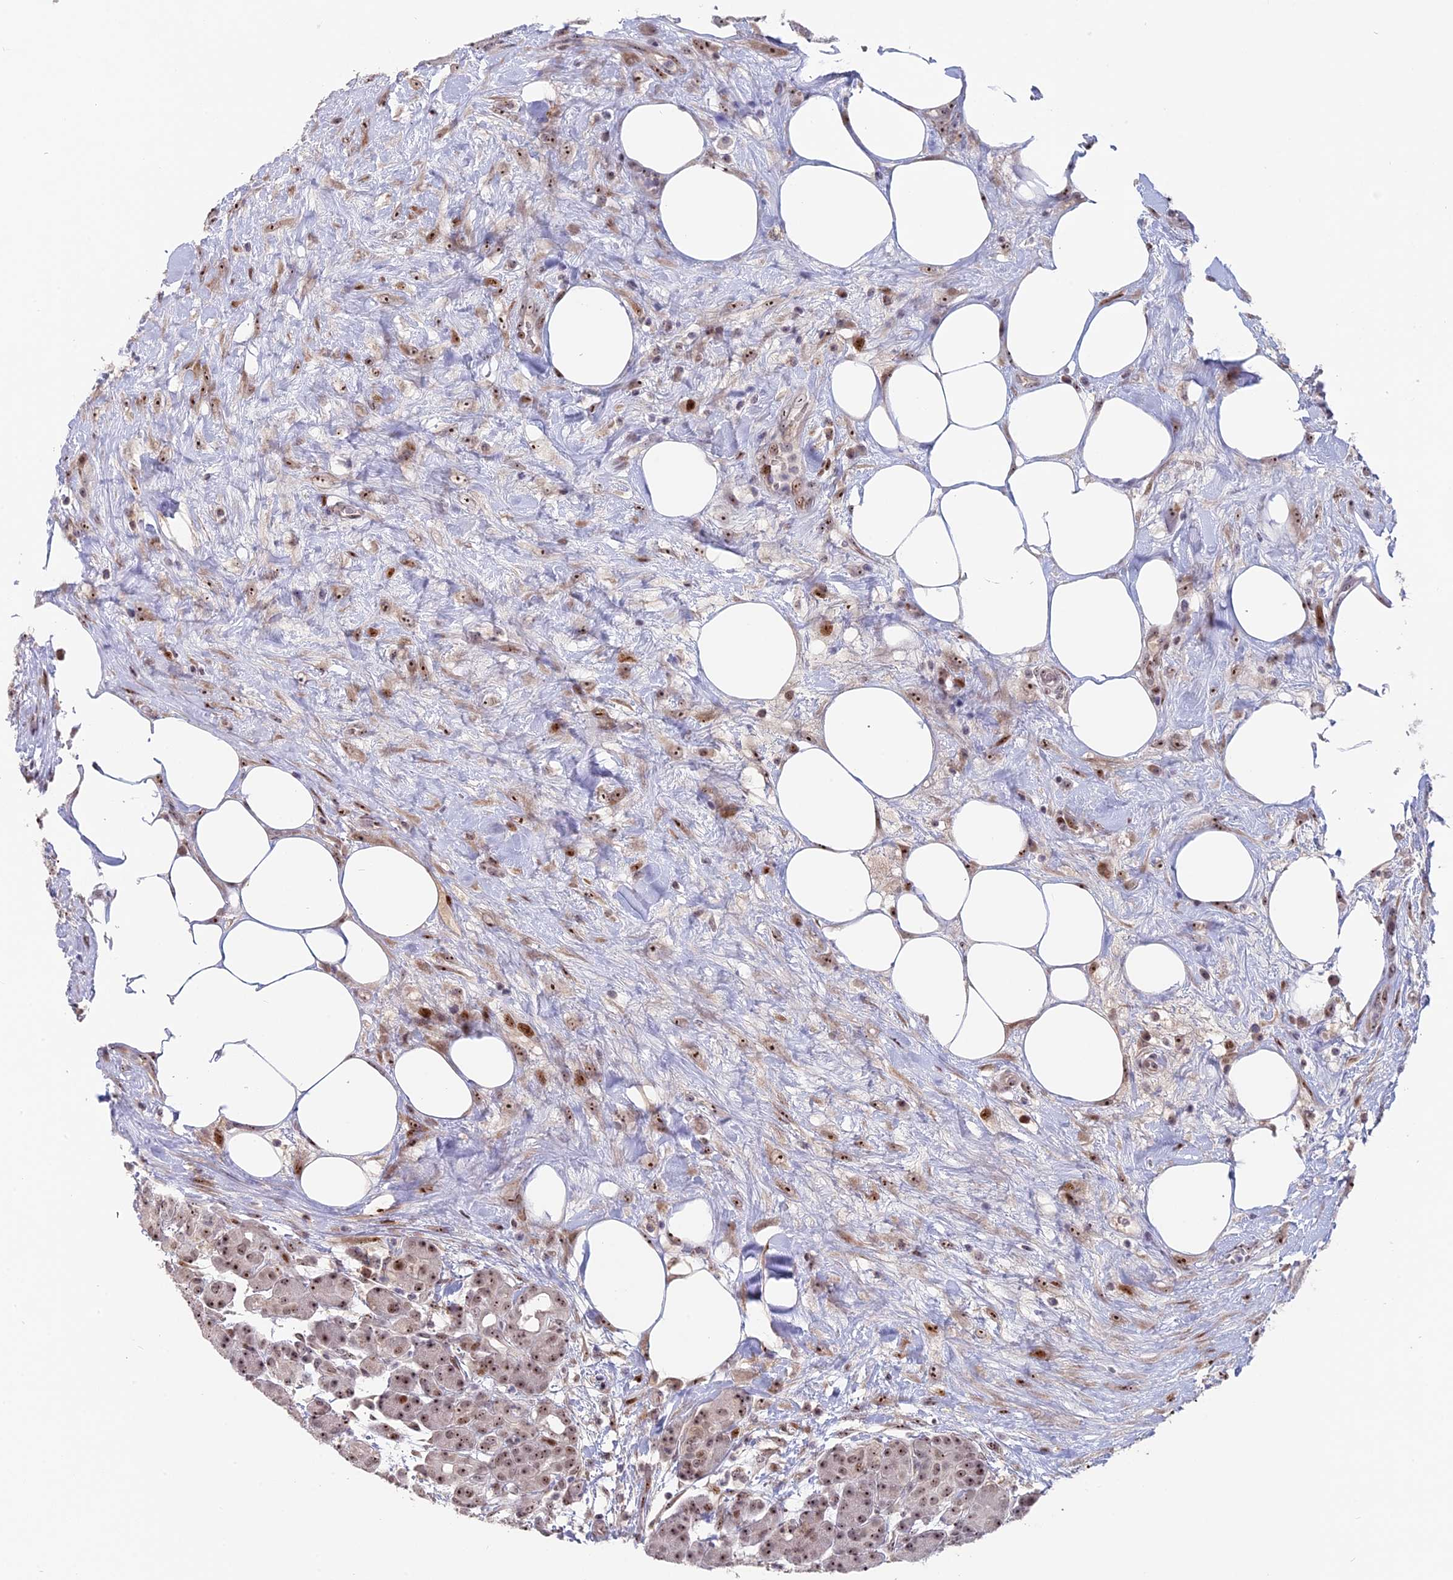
{"staining": {"intensity": "moderate", "quantity": ">75%", "location": "nuclear"}, "tissue": "pancreas", "cell_type": "Exocrine glandular cells", "image_type": "normal", "snomed": [{"axis": "morphology", "description": "Normal tissue, NOS"}, {"axis": "topography", "description": "Pancreas"}], "caption": "Protein staining of unremarkable pancreas exhibits moderate nuclear expression in about >75% of exocrine glandular cells.", "gene": "FAM131A", "patient": {"sex": "male", "age": 63}}